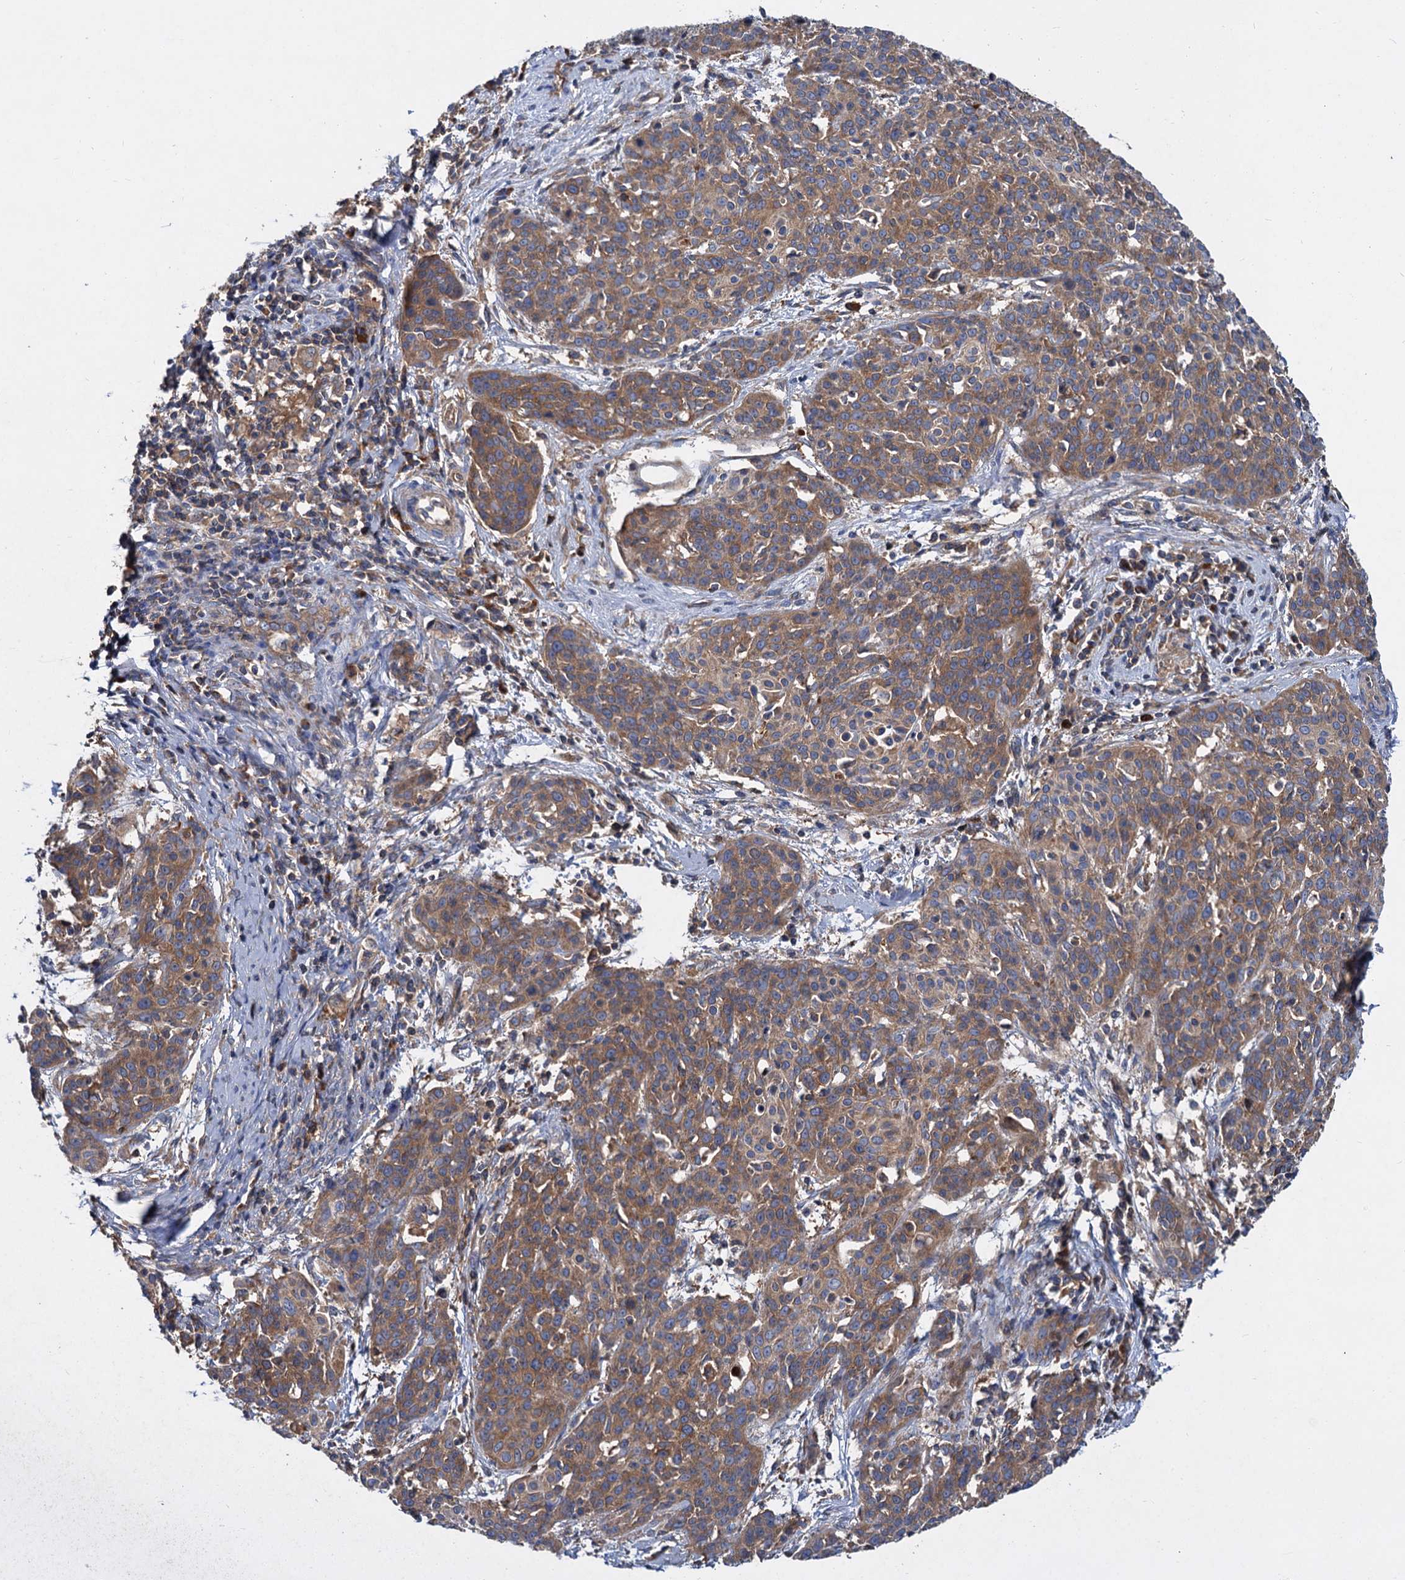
{"staining": {"intensity": "moderate", "quantity": ">75%", "location": "cytoplasmic/membranous"}, "tissue": "cervical cancer", "cell_type": "Tumor cells", "image_type": "cancer", "snomed": [{"axis": "morphology", "description": "Squamous cell carcinoma, NOS"}, {"axis": "topography", "description": "Cervix"}], "caption": "A histopathology image of squamous cell carcinoma (cervical) stained for a protein demonstrates moderate cytoplasmic/membranous brown staining in tumor cells.", "gene": "ALKBH7", "patient": {"sex": "female", "age": 38}}